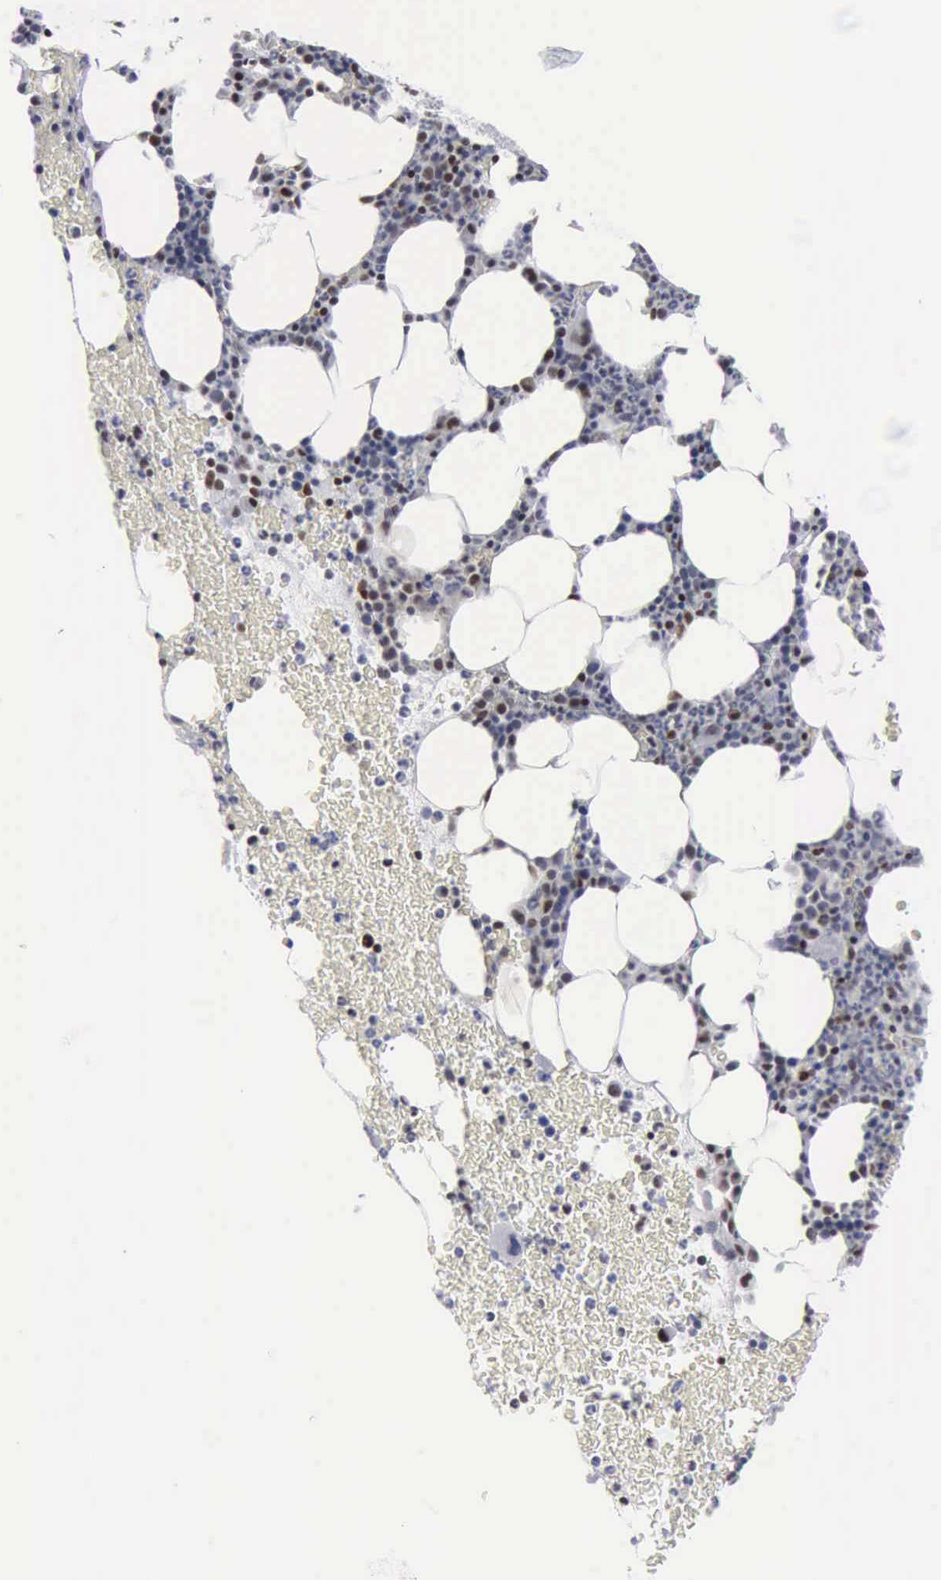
{"staining": {"intensity": "moderate", "quantity": "<25%", "location": "nuclear"}, "tissue": "bone marrow", "cell_type": "Hematopoietic cells", "image_type": "normal", "snomed": [{"axis": "morphology", "description": "Normal tissue, NOS"}, {"axis": "topography", "description": "Bone marrow"}], "caption": "Human bone marrow stained with a protein marker shows moderate staining in hematopoietic cells.", "gene": "XPA", "patient": {"sex": "female", "age": 53}}